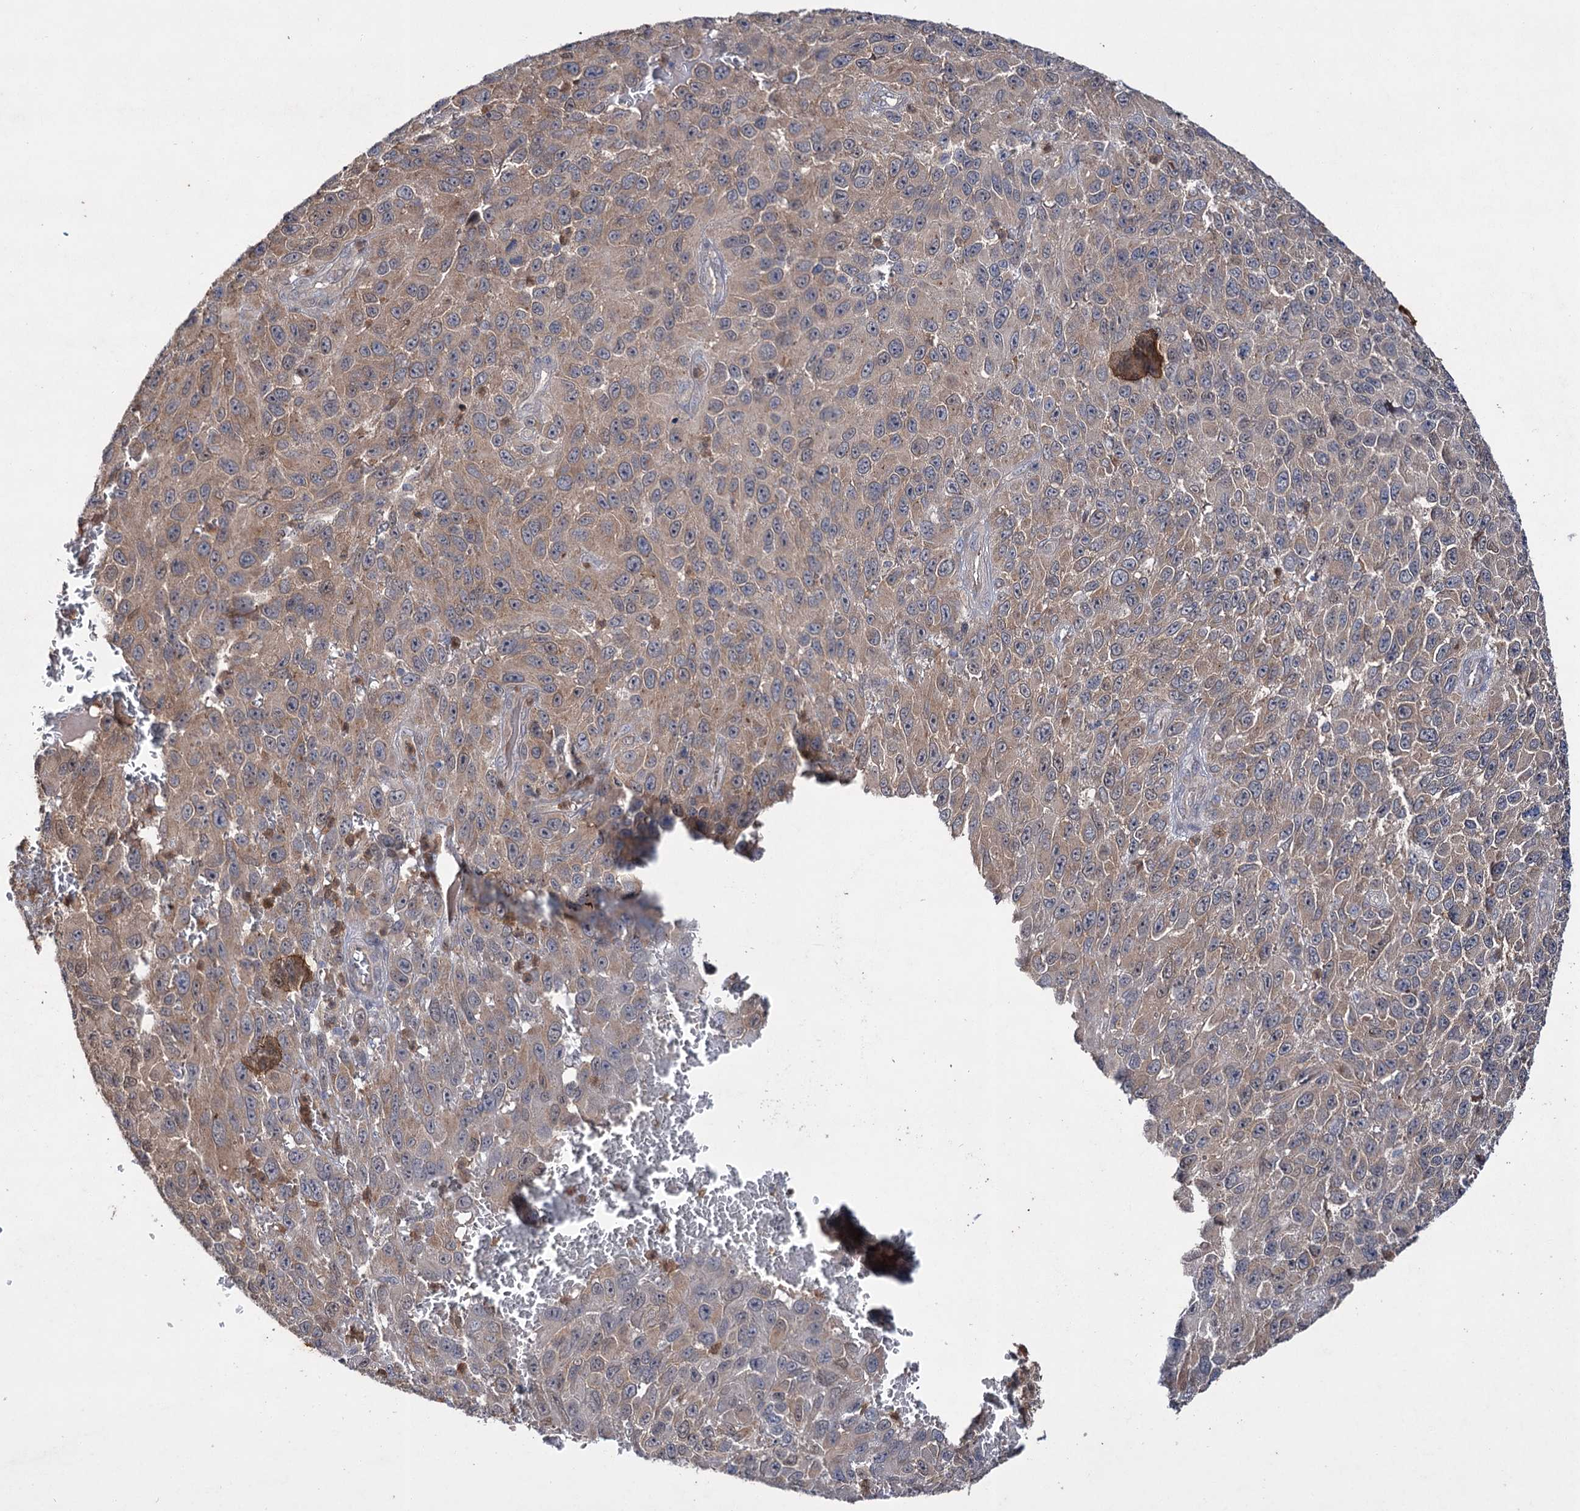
{"staining": {"intensity": "weak", "quantity": ">75%", "location": "cytoplasmic/membranous"}, "tissue": "melanoma", "cell_type": "Tumor cells", "image_type": "cancer", "snomed": [{"axis": "morphology", "description": "Normal tissue, NOS"}, {"axis": "morphology", "description": "Malignant melanoma, NOS"}, {"axis": "topography", "description": "Skin"}], "caption": "Melanoma tissue displays weak cytoplasmic/membranous positivity in approximately >75% of tumor cells, visualized by immunohistochemistry. (Stains: DAB in brown, nuclei in blue, Microscopy: brightfield microscopy at high magnification).", "gene": "PTPN3", "patient": {"sex": "female", "age": 96}}